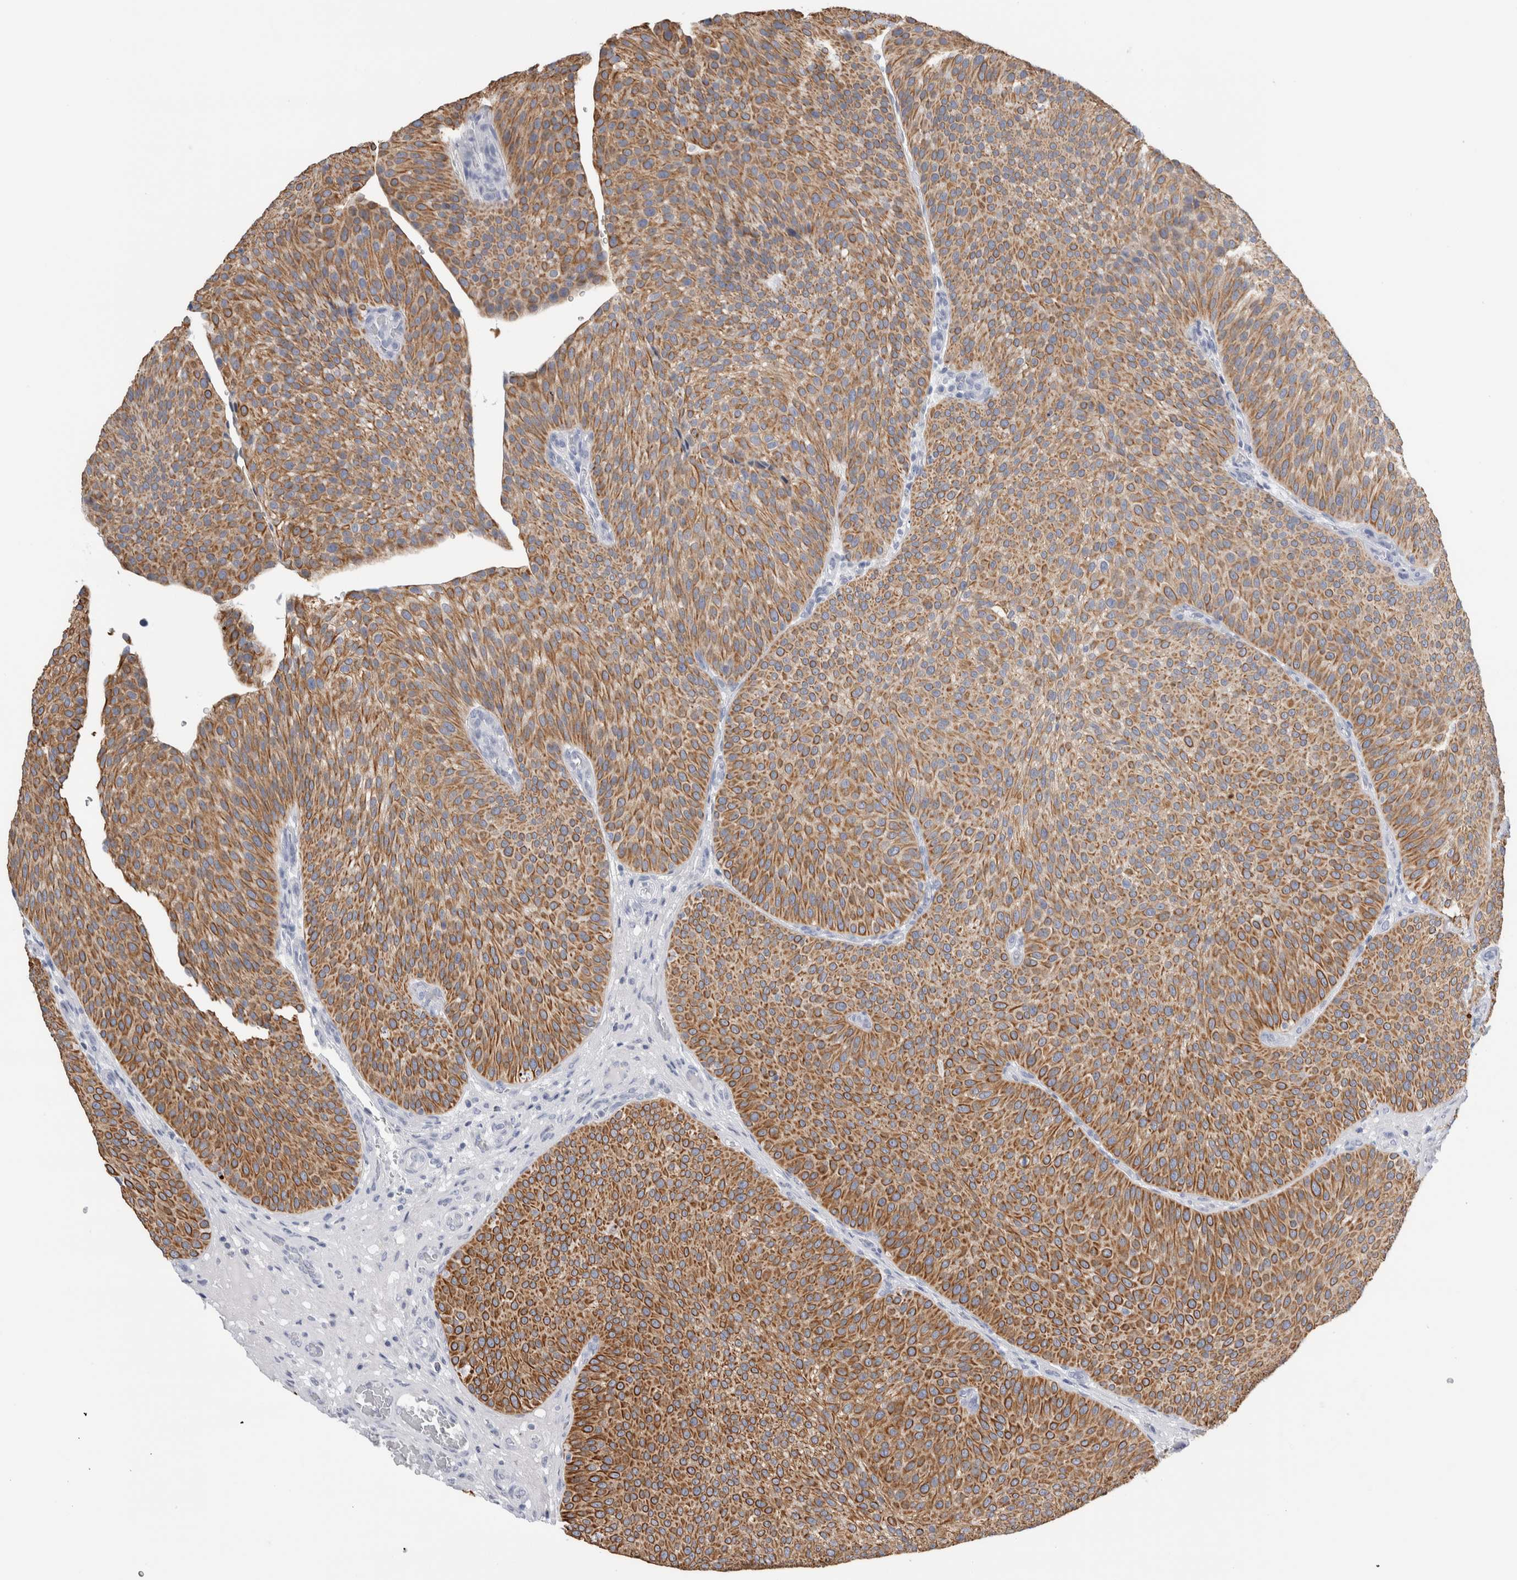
{"staining": {"intensity": "moderate", "quantity": ">75%", "location": "cytoplasmic/membranous"}, "tissue": "urothelial cancer", "cell_type": "Tumor cells", "image_type": "cancer", "snomed": [{"axis": "morphology", "description": "Normal tissue, NOS"}, {"axis": "morphology", "description": "Urothelial carcinoma, Low grade"}, {"axis": "topography", "description": "Smooth muscle"}, {"axis": "topography", "description": "Urinary bladder"}], "caption": "Moderate cytoplasmic/membranous protein expression is identified in approximately >75% of tumor cells in urothelial cancer.", "gene": "RPH3AL", "patient": {"sex": "male", "age": 60}}